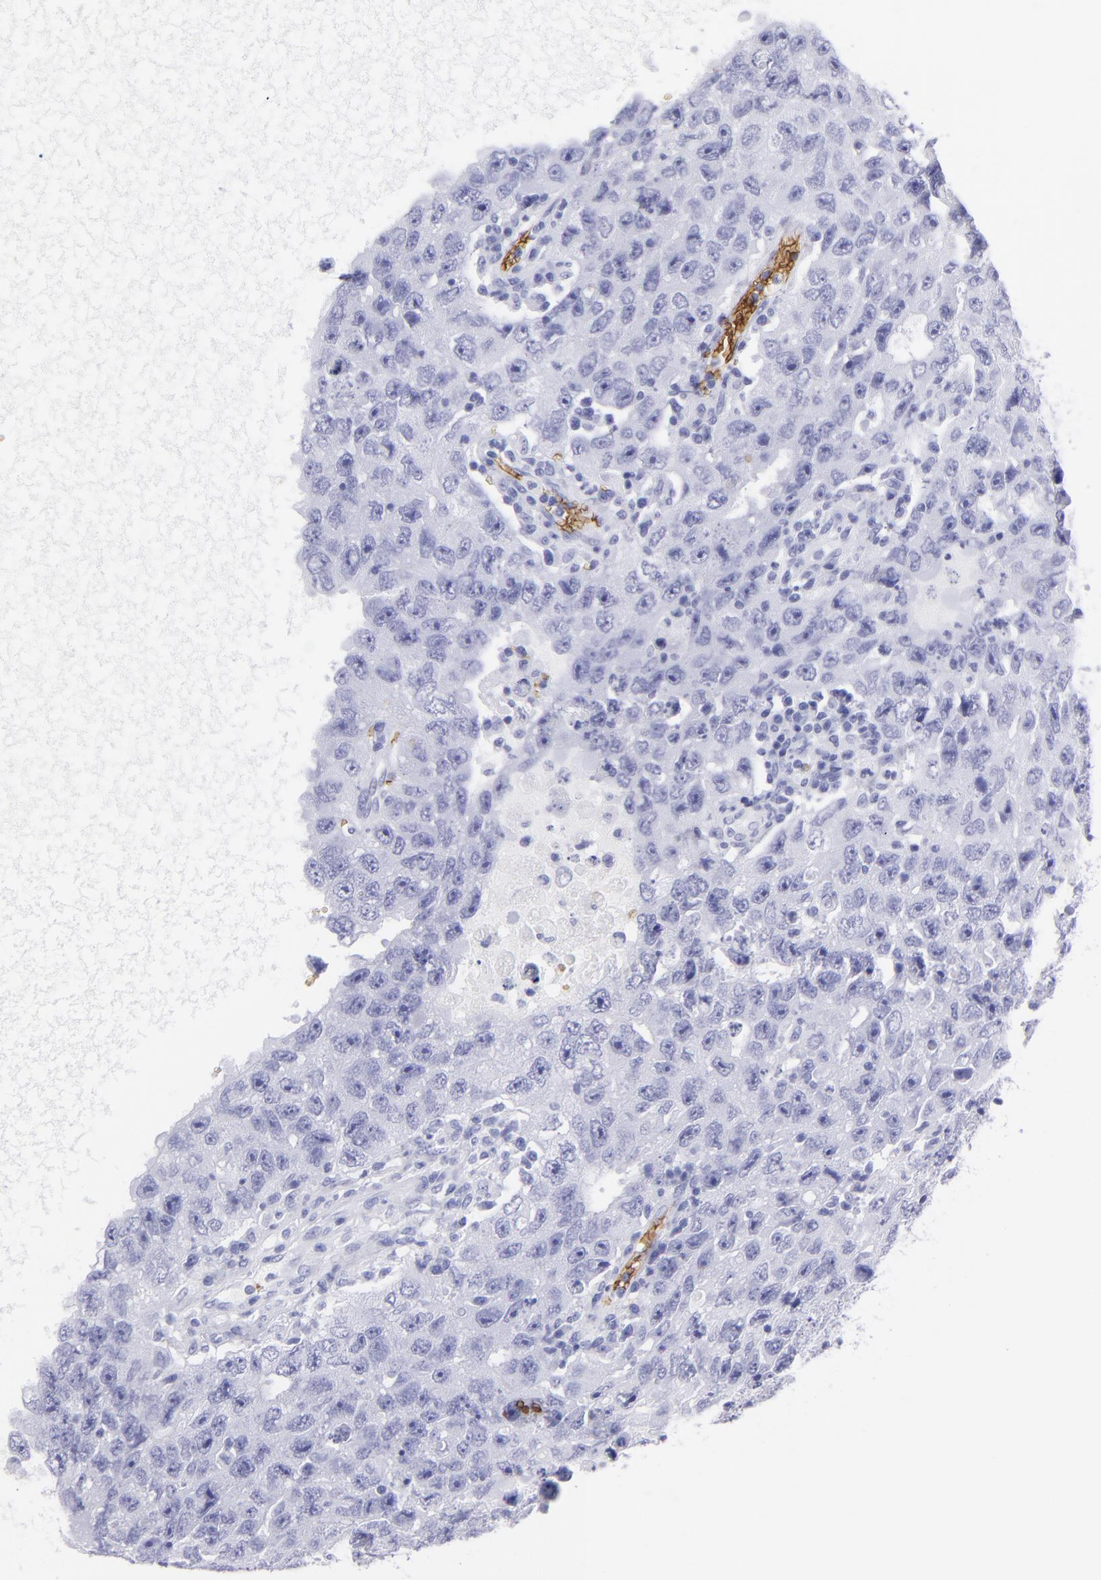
{"staining": {"intensity": "negative", "quantity": "none", "location": "none"}, "tissue": "testis cancer", "cell_type": "Tumor cells", "image_type": "cancer", "snomed": [{"axis": "morphology", "description": "Carcinoma, Embryonal, NOS"}, {"axis": "topography", "description": "Testis"}], "caption": "DAB immunohistochemical staining of human testis cancer (embryonal carcinoma) demonstrates no significant staining in tumor cells.", "gene": "GYPA", "patient": {"sex": "male", "age": 26}}